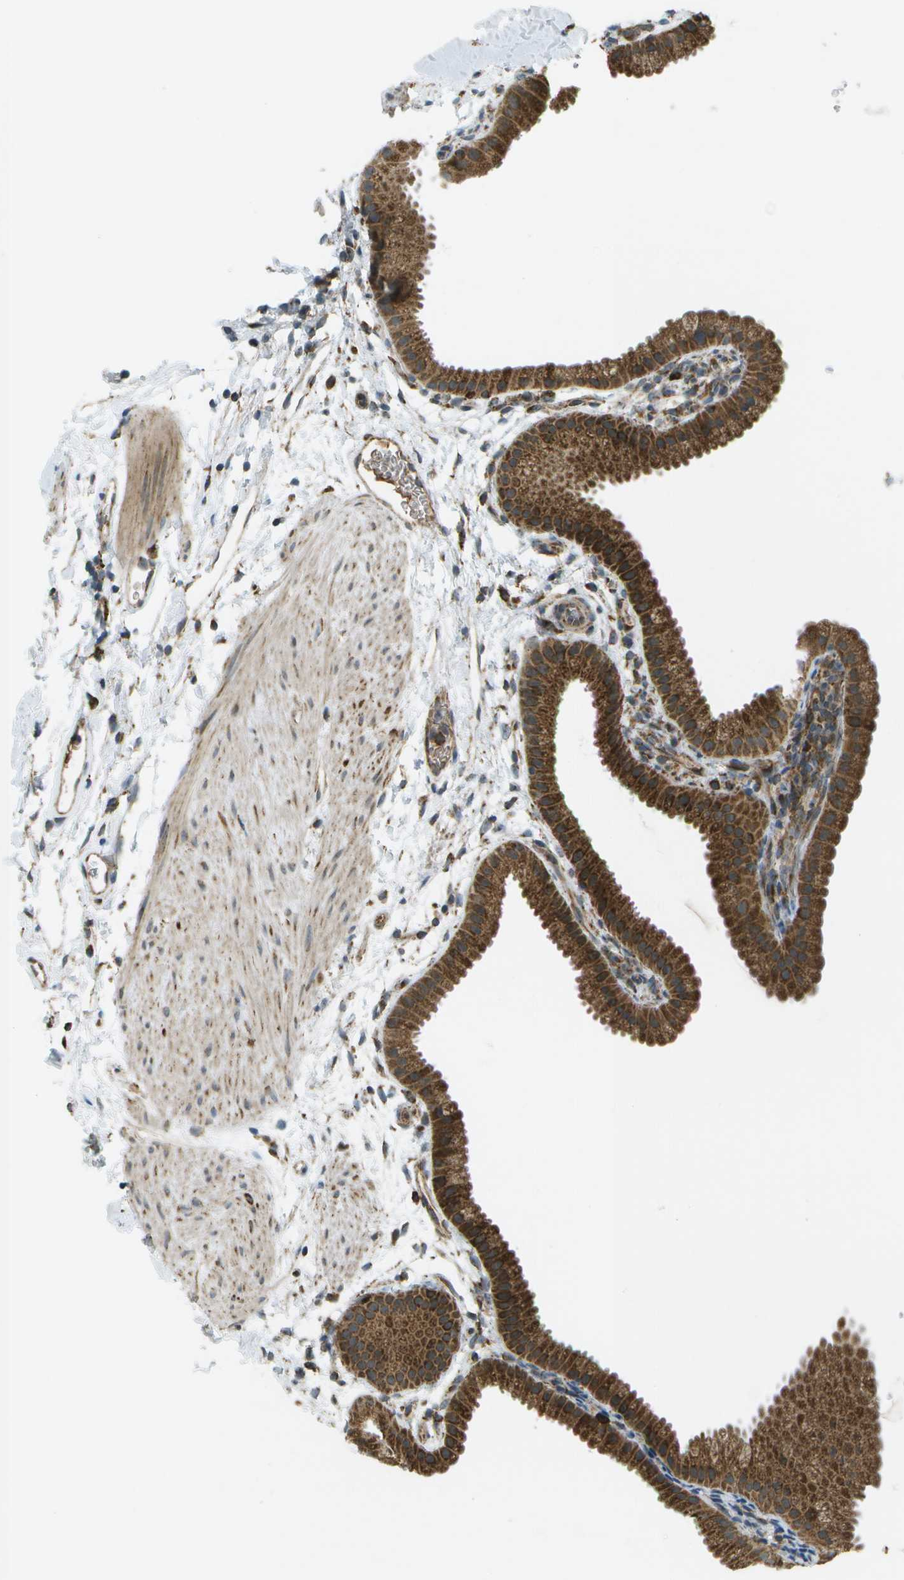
{"staining": {"intensity": "strong", "quantity": ">75%", "location": "cytoplasmic/membranous"}, "tissue": "gallbladder", "cell_type": "Glandular cells", "image_type": "normal", "snomed": [{"axis": "morphology", "description": "Normal tissue, NOS"}, {"axis": "topography", "description": "Gallbladder"}], "caption": "Immunohistochemical staining of normal human gallbladder demonstrates high levels of strong cytoplasmic/membranous staining in approximately >75% of glandular cells. (DAB IHC with brightfield microscopy, high magnification).", "gene": "USP30", "patient": {"sex": "female", "age": 64}}